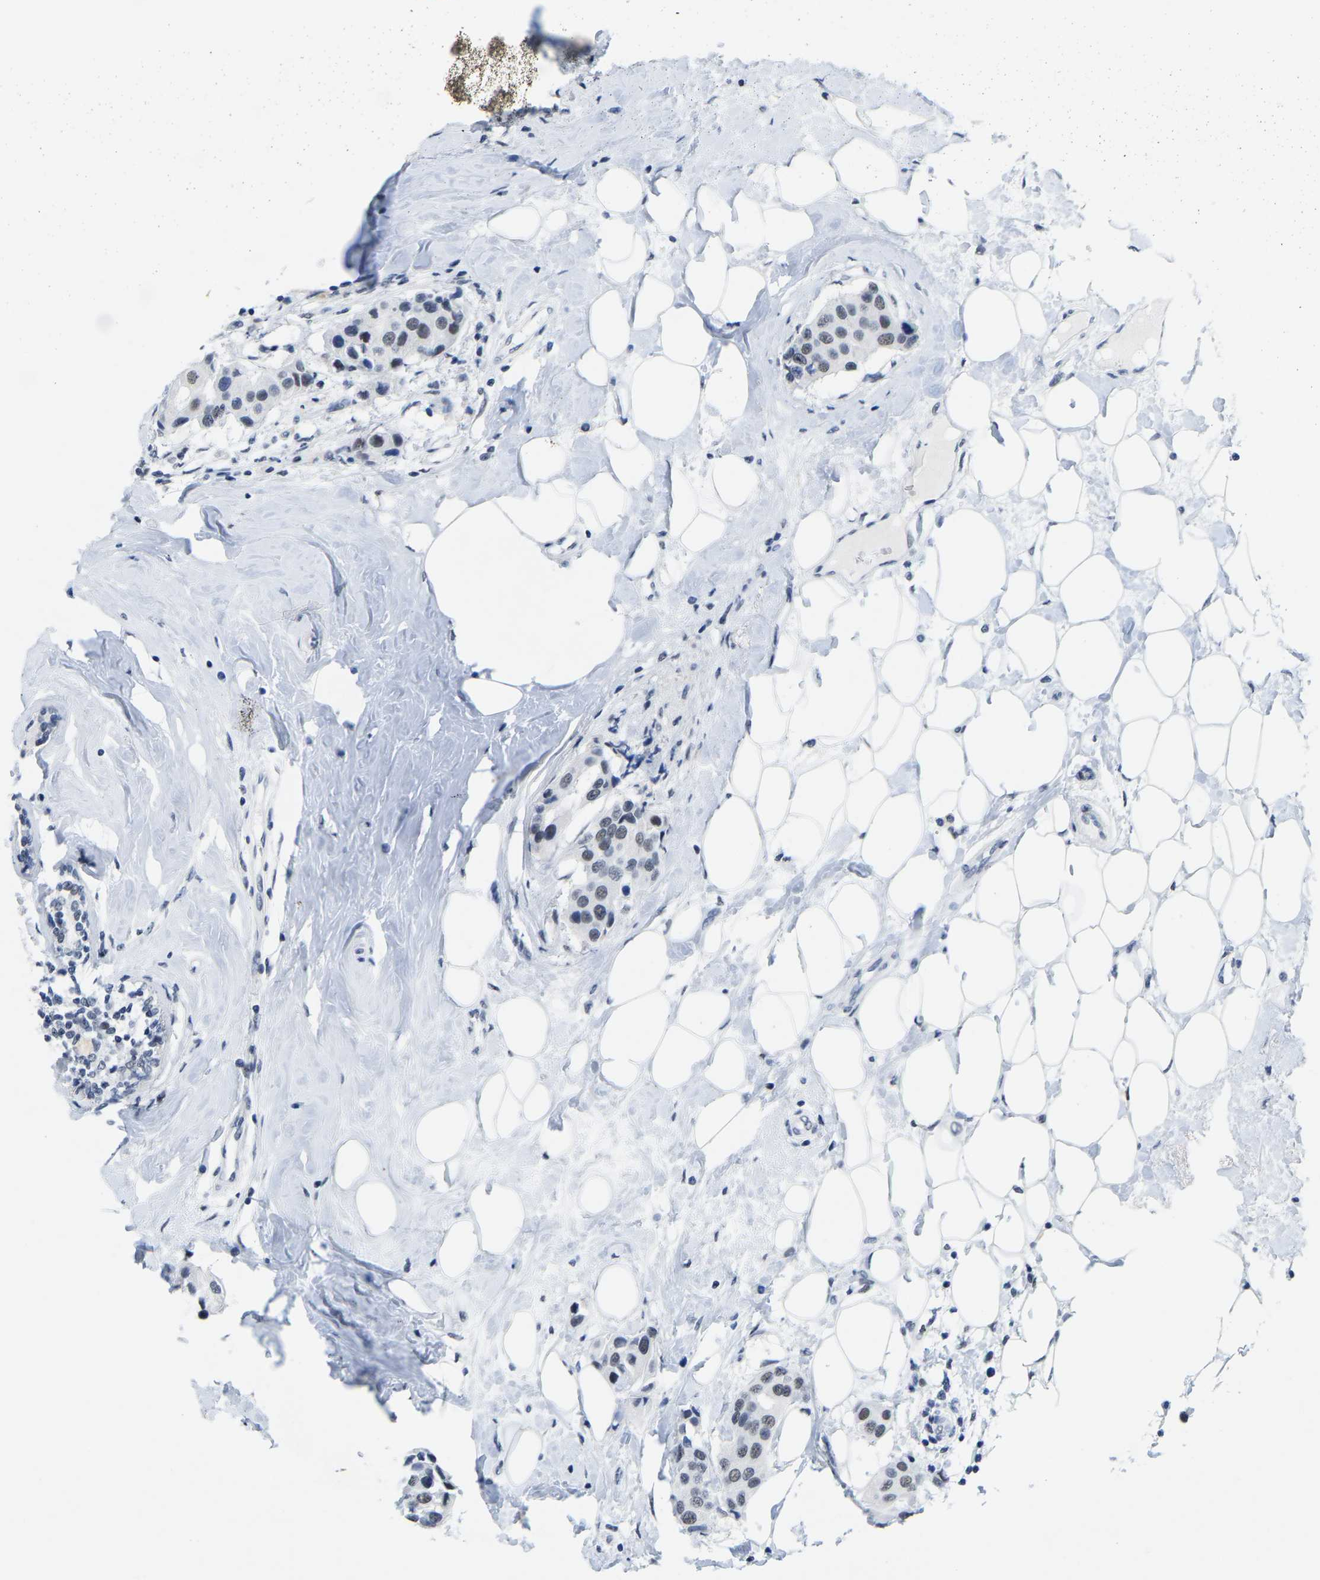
{"staining": {"intensity": "negative", "quantity": "none", "location": "none"}, "tissue": "breast cancer", "cell_type": "Tumor cells", "image_type": "cancer", "snomed": [{"axis": "morphology", "description": "Normal tissue, NOS"}, {"axis": "morphology", "description": "Duct carcinoma"}, {"axis": "topography", "description": "Breast"}], "caption": "Human infiltrating ductal carcinoma (breast) stained for a protein using immunohistochemistry shows no staining in tumor cells.", "gene": "SETD1B", "patient": {"sex": "female", "age": 39}}